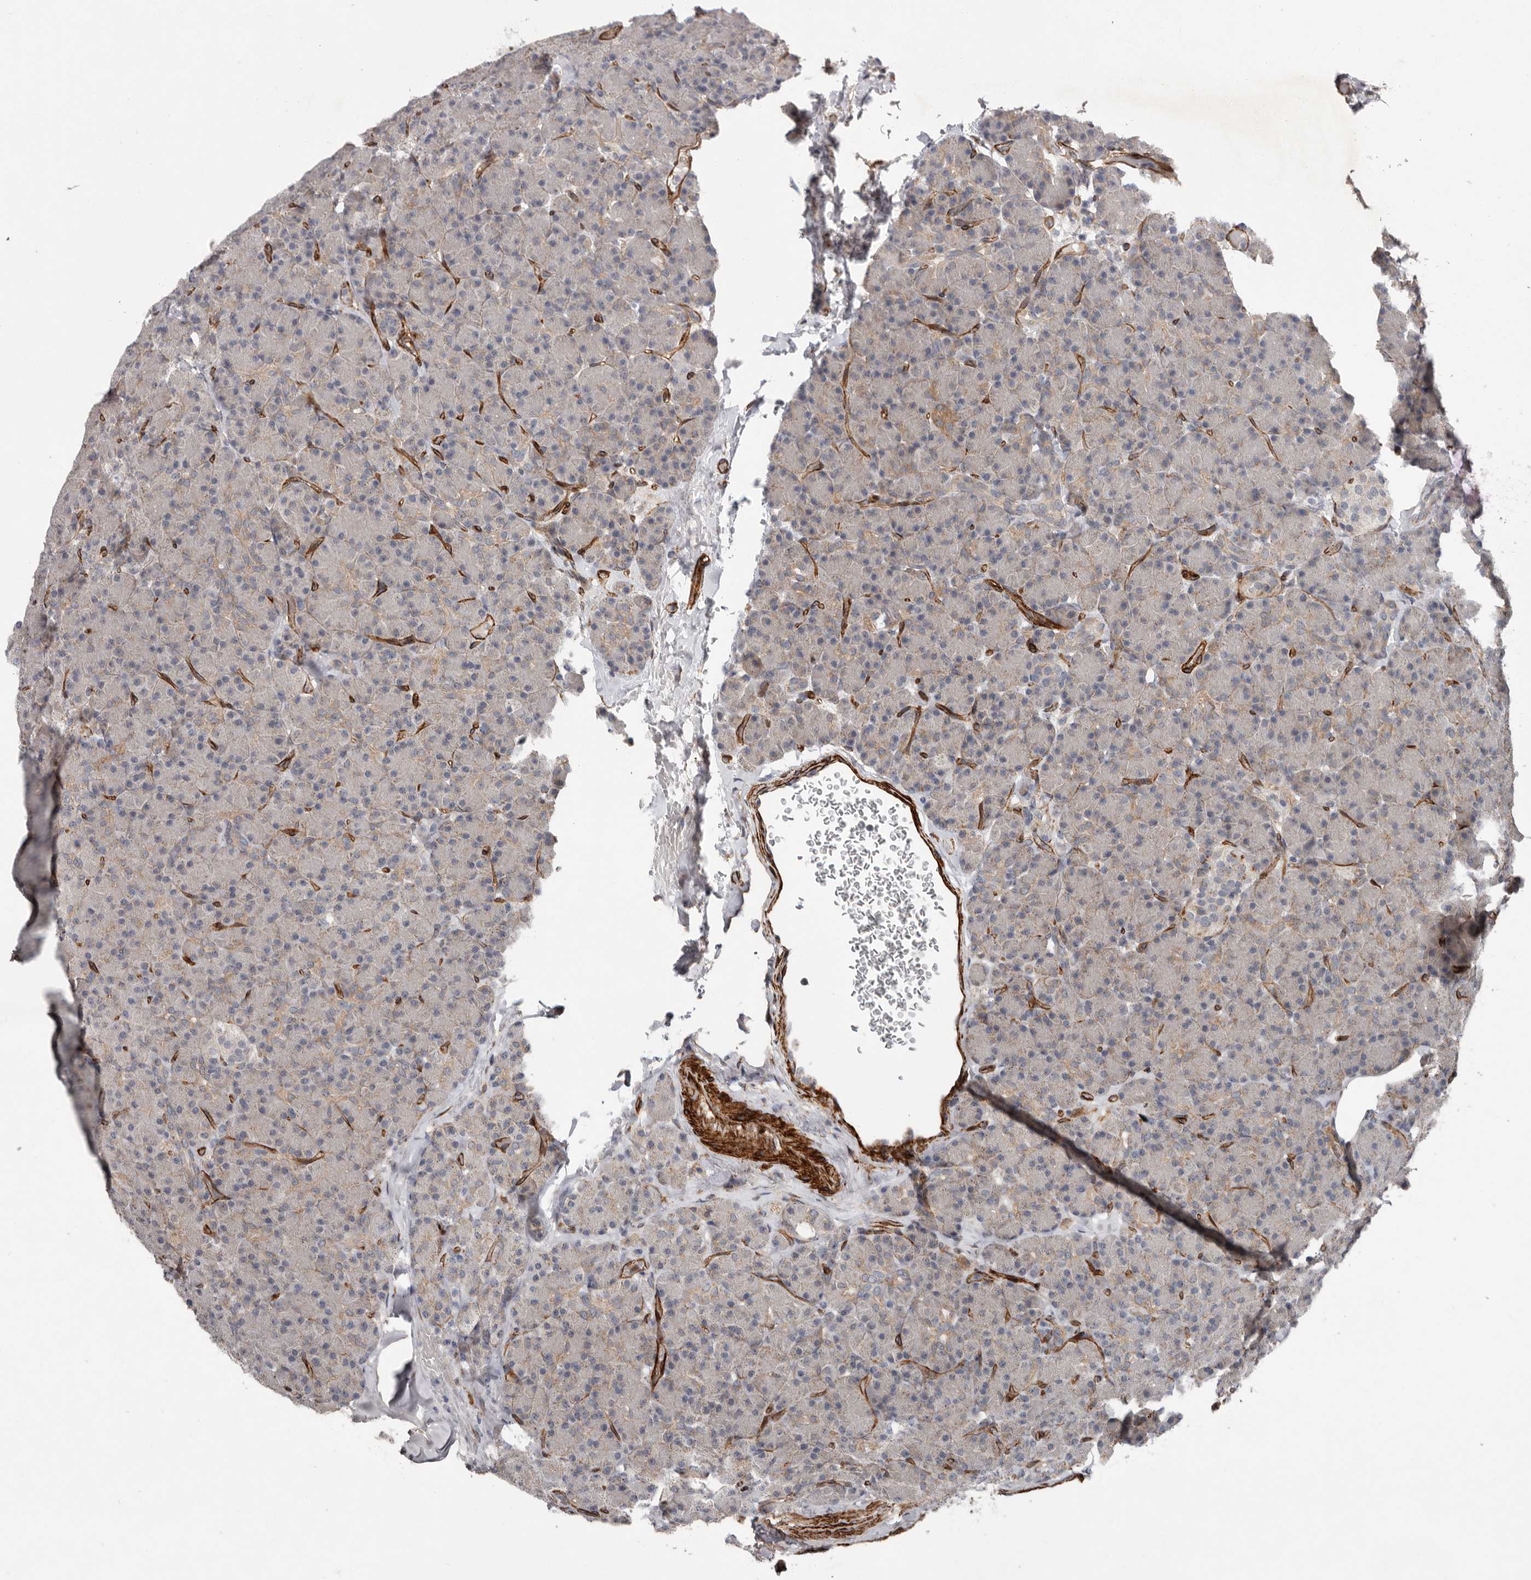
{"staining": {"intensity": "weak", "quantity": "<25%", "location": "cytoplasmic/membranous"}, "tissue": "pancreas", "cell_type": "Exocrine glandular cells", "image_type": "normal", "snomed": [{"axis": "morphology", "description": "Normal tissue, NOS"}, {"axis": "topography", "description": "Pancreas"}], "caption": "Normal pancreas was stained to show a protein in brown. There is no significant expression in exocrine glandular cells.", "gene": "RANBP17", "patient": {"sex": "female", "age": 43}}